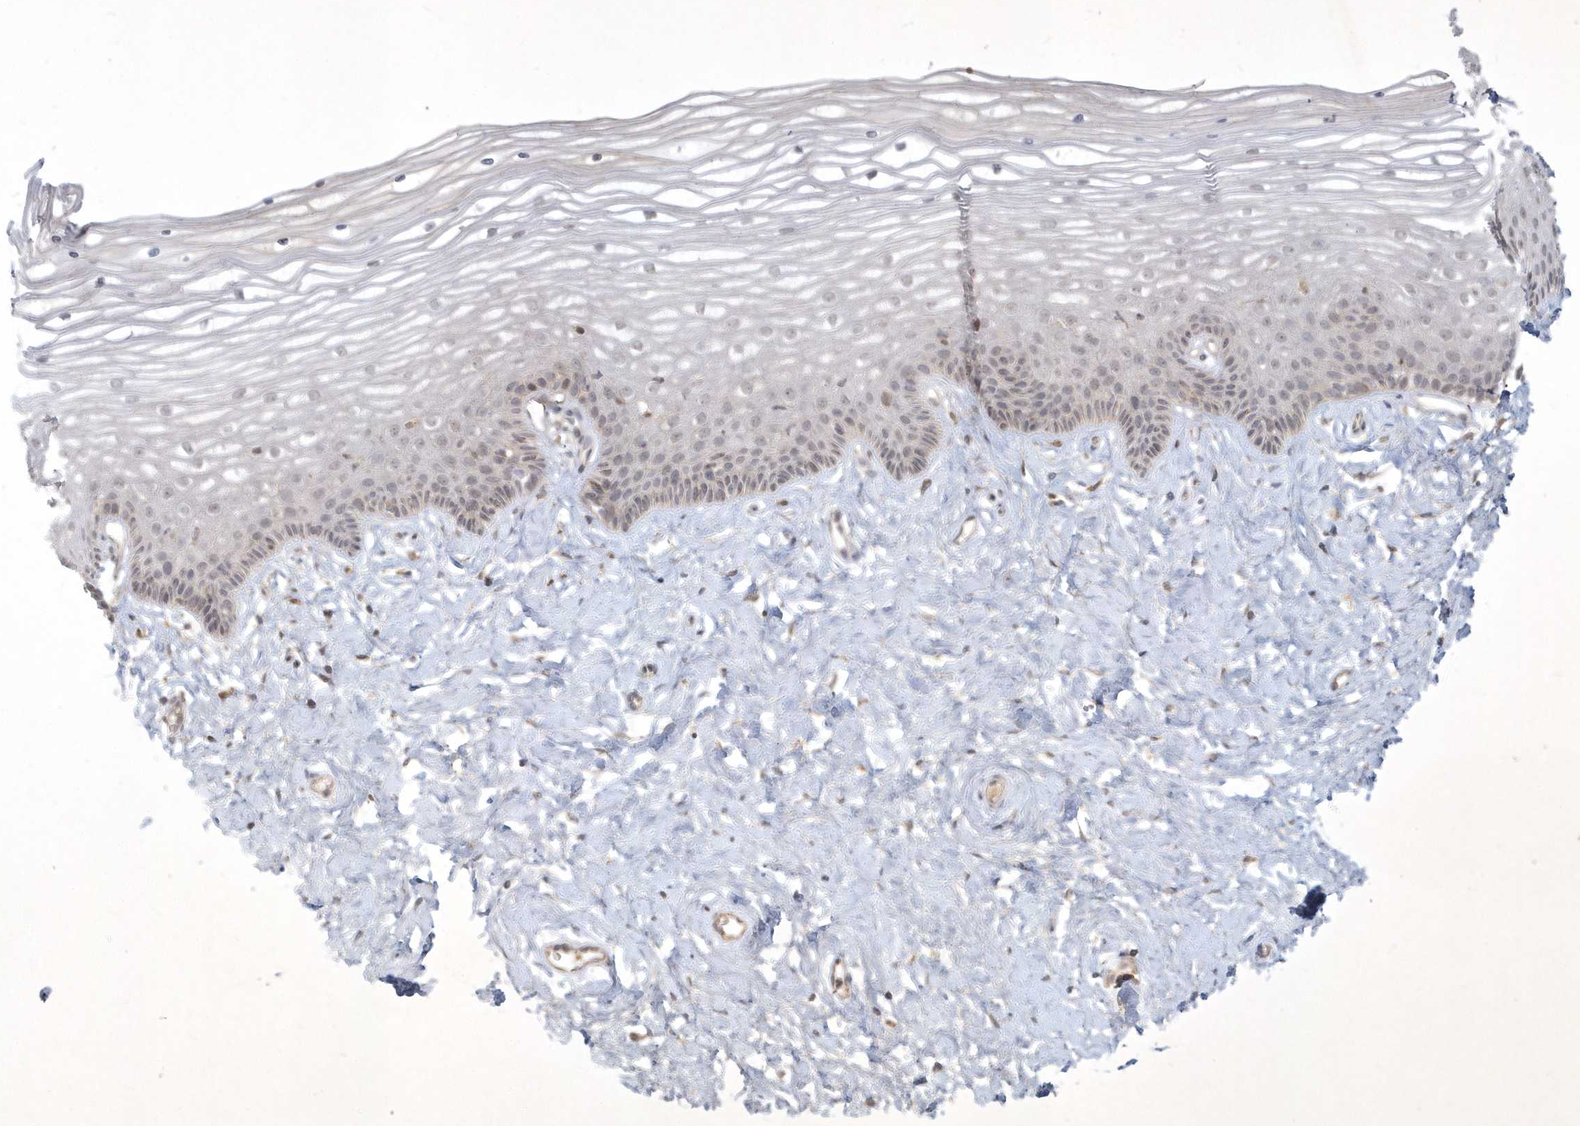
{"staining": {"intensity": "weak", "quantity": "<25%", "location": "cytoplasmic/membranous"}, "tissue": "vagina", "cell_type": "Squamous epithelial cells", "image_type": "normal", "snomed": [{"axis": "morphology", "description": "Normal tissue, NOS"}, {"axis": "topography", "description": "Vagina"}, {"axis": "topography", "description": "Cervix"}], "caption": "This is a histopathology image of IHC staining of benign vagina, which shows no expression in squamous epithelial cells. The staining is performed using DAB (3,3'-diaminobenzidine) brown chromogen with nuclei counter-stained in using hematoxylin.", "gene": "BOD1L2", "patient": {"sex": "female", "age": 40}}